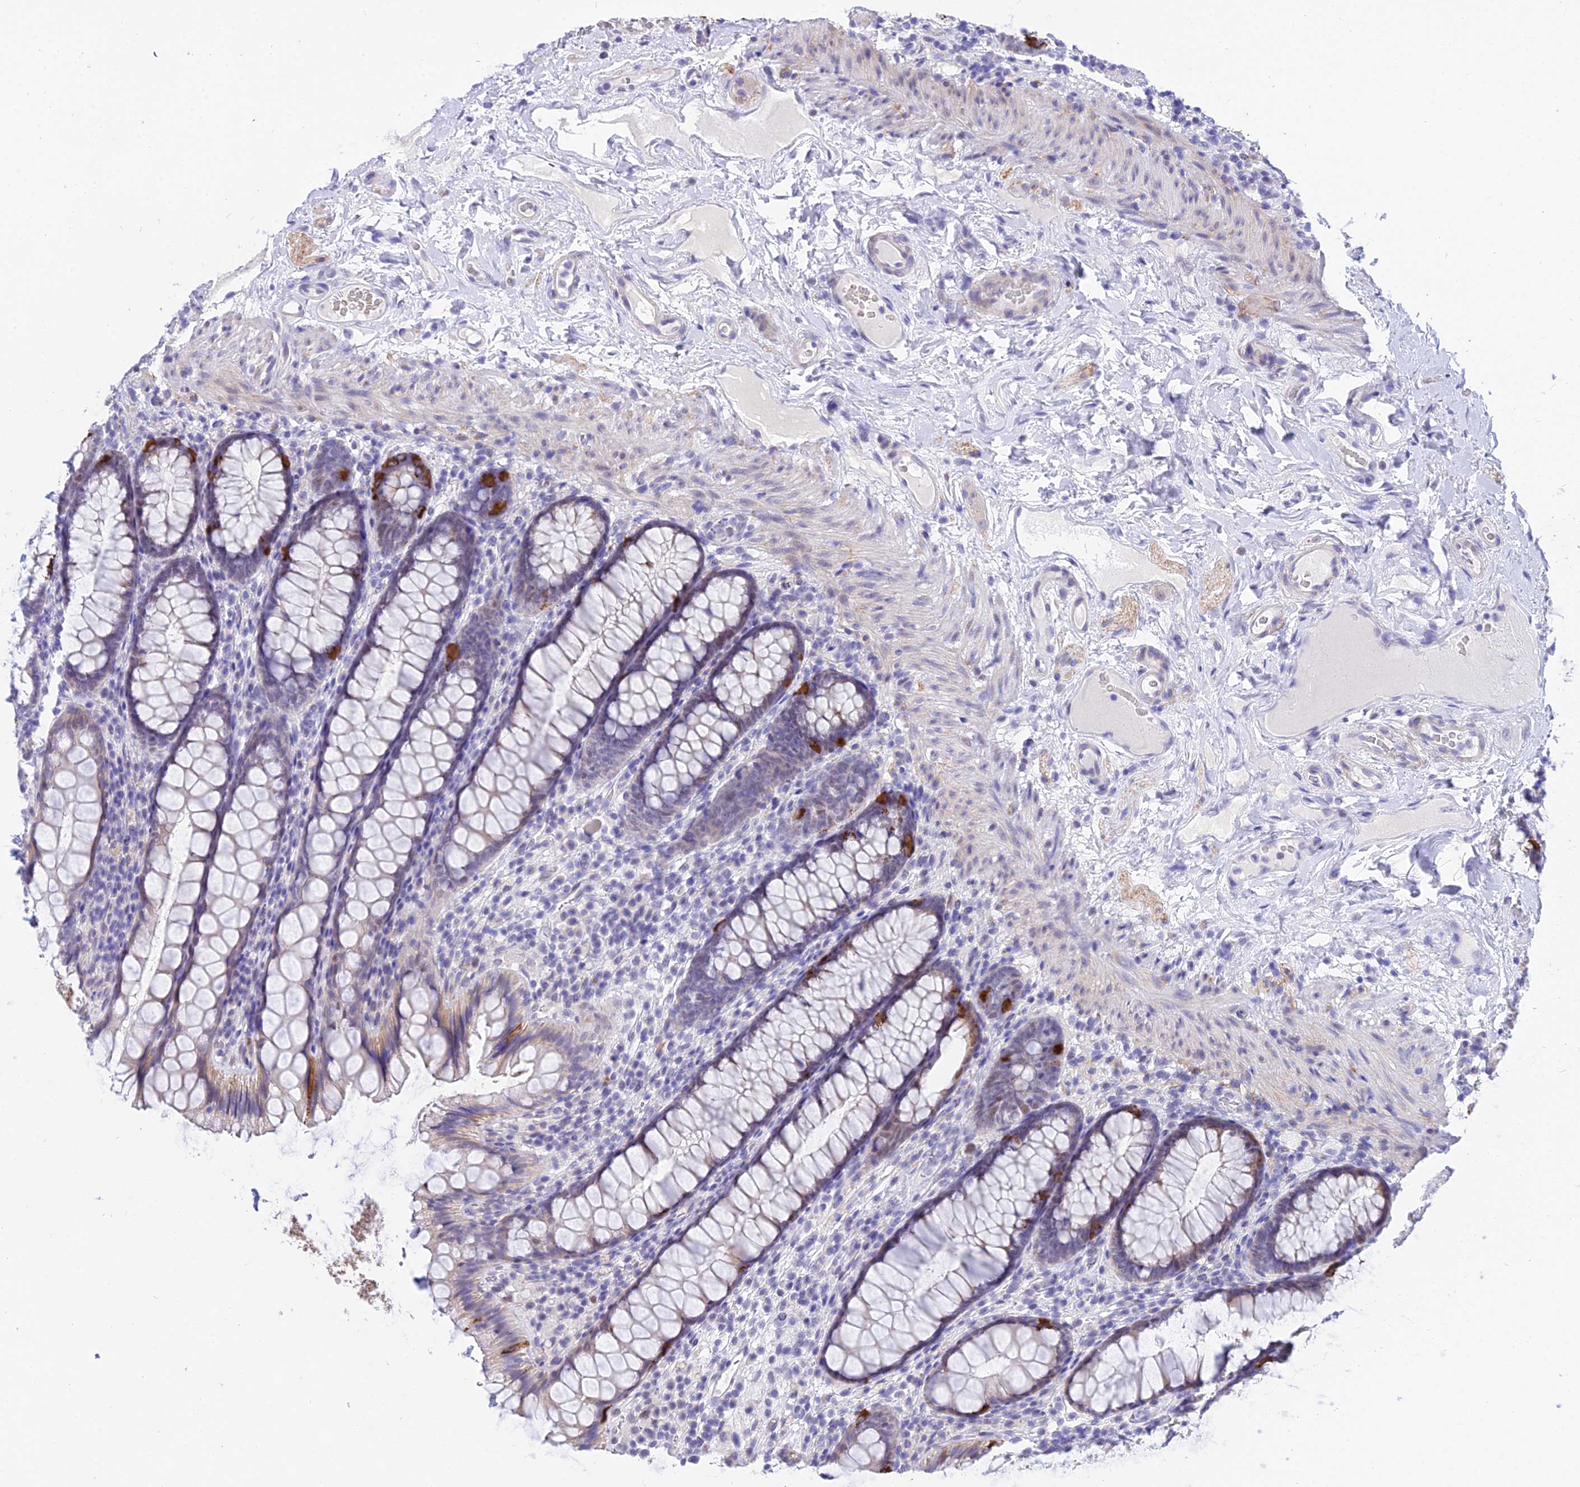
{"staining": {"intensity": "strong", "quantity": "<25%", "location": "cytoplasmic/membranous"}, "tissue": "rectum", "cell_type": "Glandular cells", "image_type": "normal", "snomed": [{"axis": "morphology", "description": "Normal tissue, NOS"}, {"axis": "topography", "description": "Rectum"}], "caption": "Normal rectum was stained to show a protein in brown. There is medium levels of strong cytoplasmic/membranous expression in about <25% of glandular cells. (IHC, brightfield microscopy, high magnification).", "gene": "DEFB107A", "patient": {"sex": "male", "age": 83}}